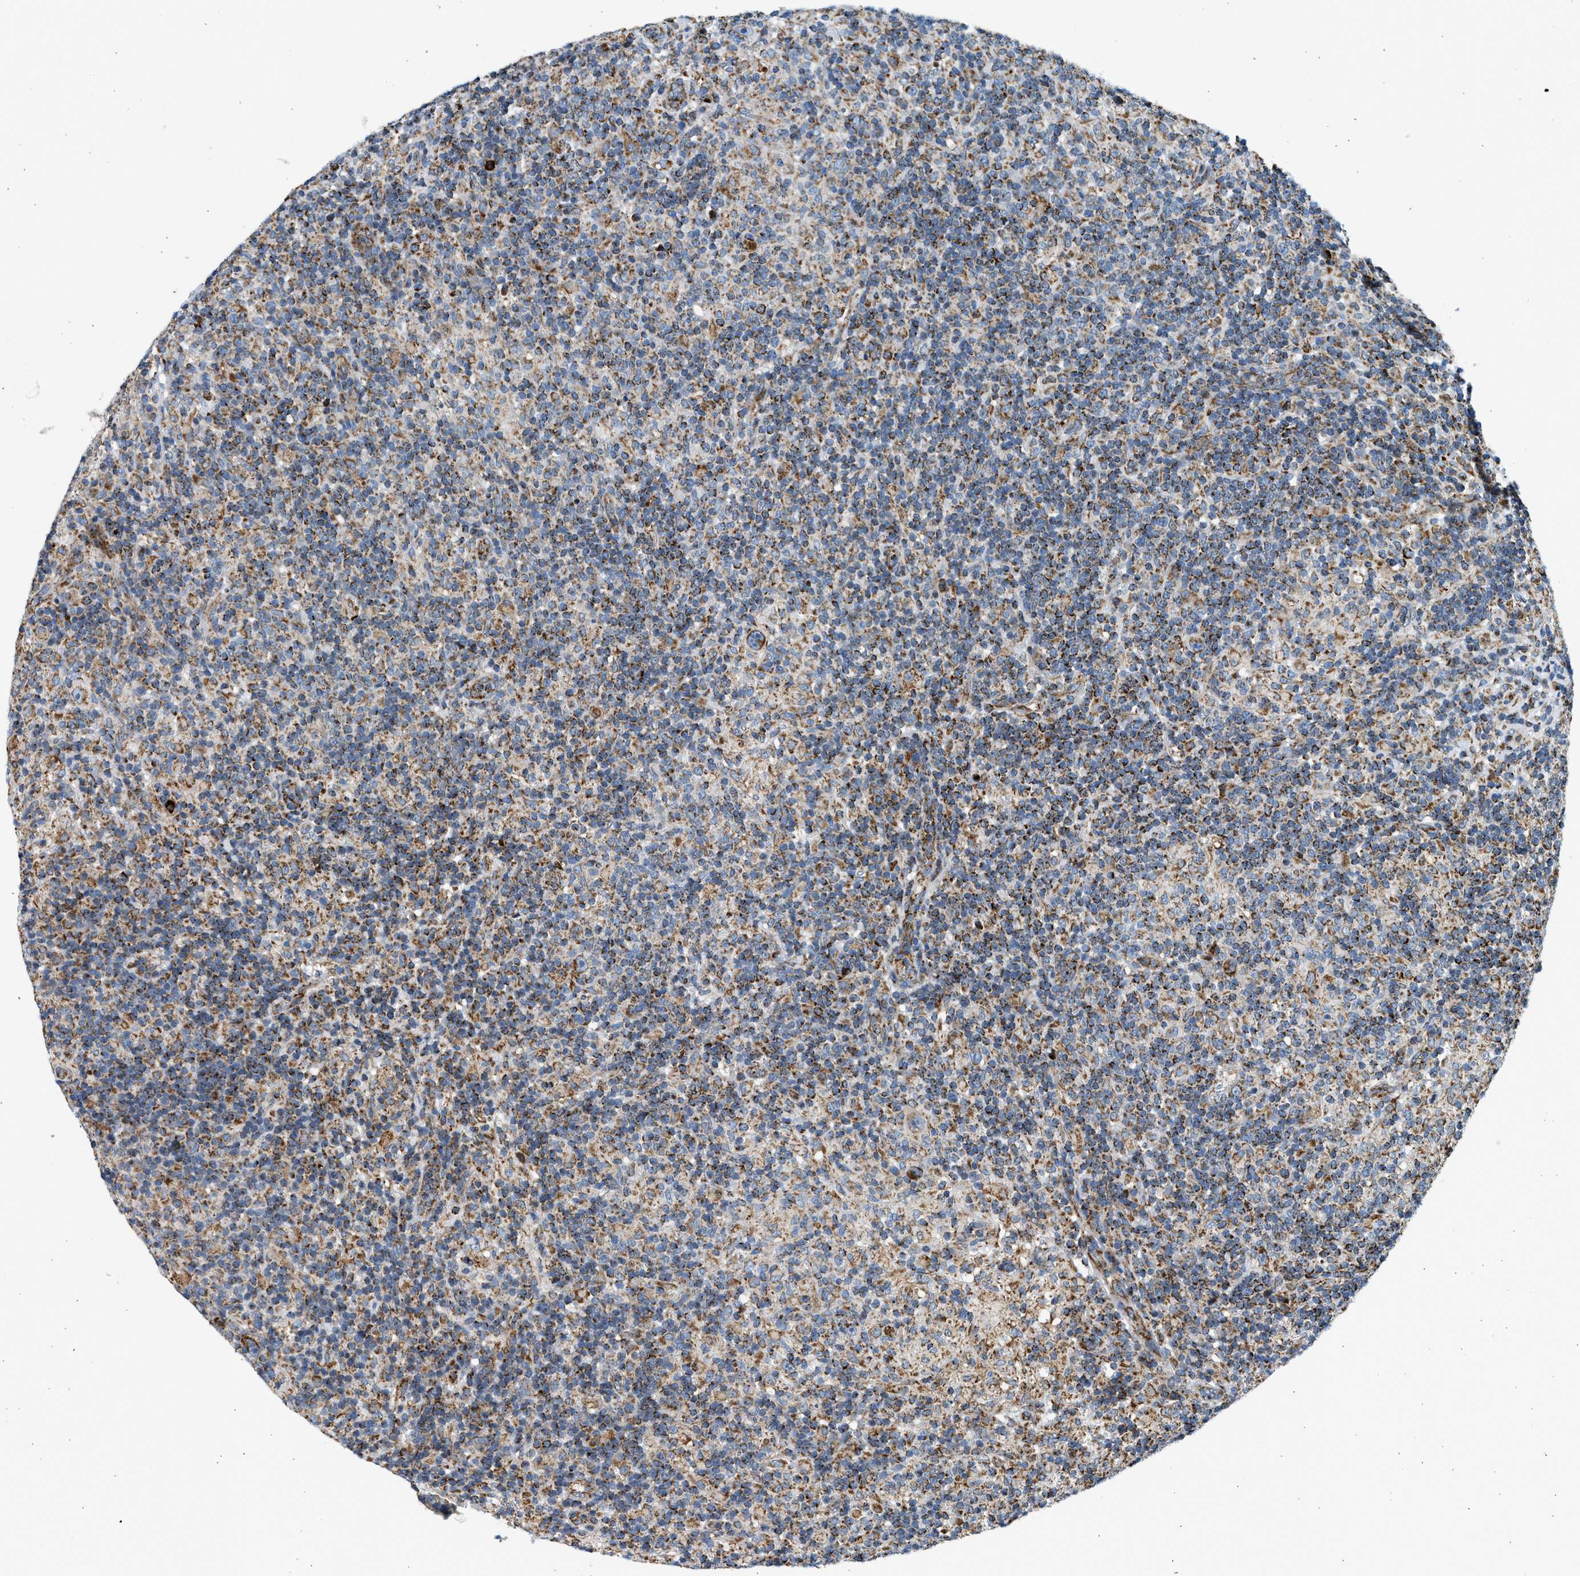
{"staining": {"intensity": "strong", "quantity": ">75%", "location": "cytoplasmic/membranous"}, "tissue": "lymphoma", "cell_type": "Tumor cells", "image_type": "cancer", "snomed": [{"axis": "morphology", "description": "Hodgkin's disease, NOS"}, {"axis": "topography", "description": "Lymph node"}], "caption": "Immunohistochemical staining of Hodgkin's disease displays strong cytoplasmic/membranous protein expression in about >75% of tumor cells.", "gene": "KCNMB3", "patient": {"sex": "male", "age": 70}}